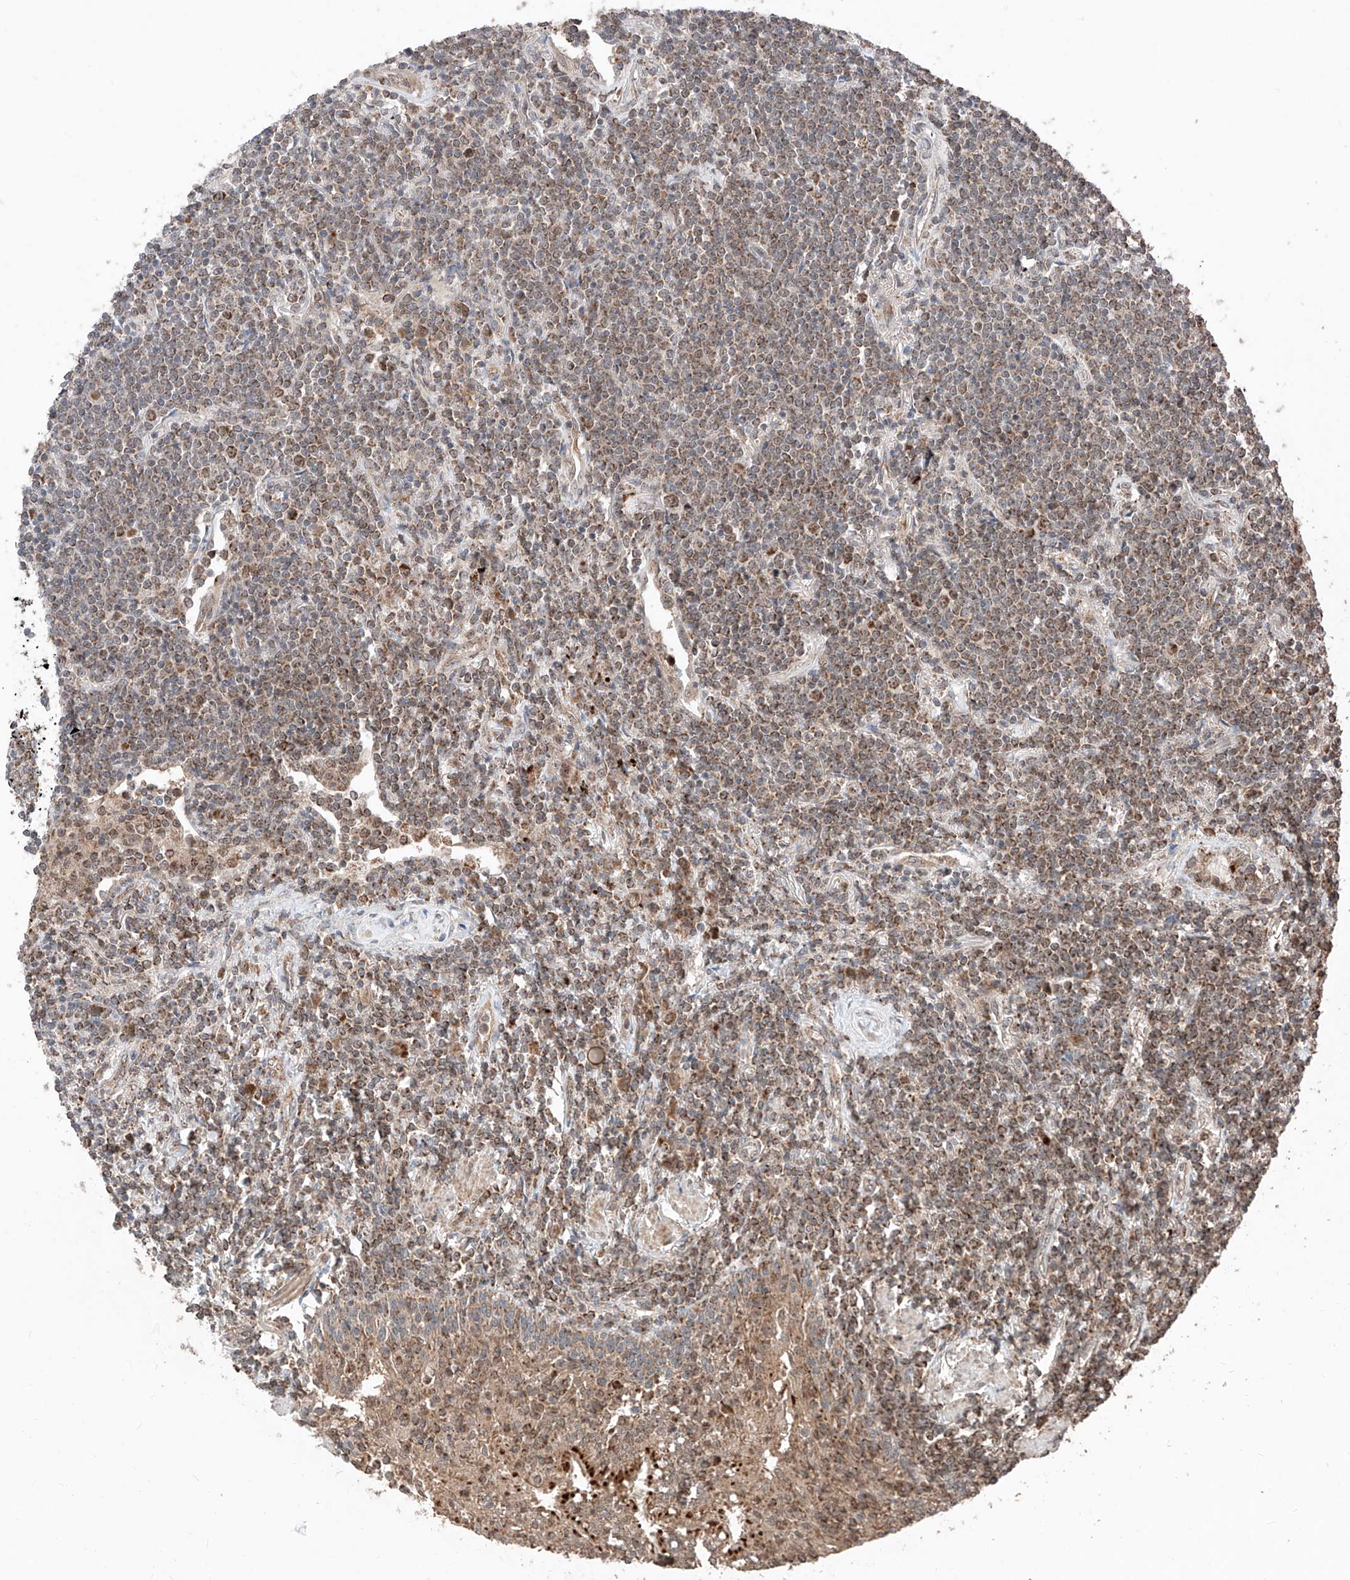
{"staining": {"intensity": "moderate", "quantity": ">75%", "location": "cytoplasmic/membranous"}, "tissue": "lymphoma", "cell_type": "Tumor cells", "image_type": "cancer", "snomed": [{"axis": "morphology", "description": "Malignant lymphoma, non-Hodgkin's type, Low grade"}, {"axis": "topography", "description": "Lung"}], "caption": "Moderate cytoplasmic/membranous positivity for a protein is present in approximately >75% of tumor cells of low-grade malignant lymphoma, non-Hodgkin's type using IHC.", "gene": "ZSCAN29", "patient": {"sex": "female", "age": 71}}